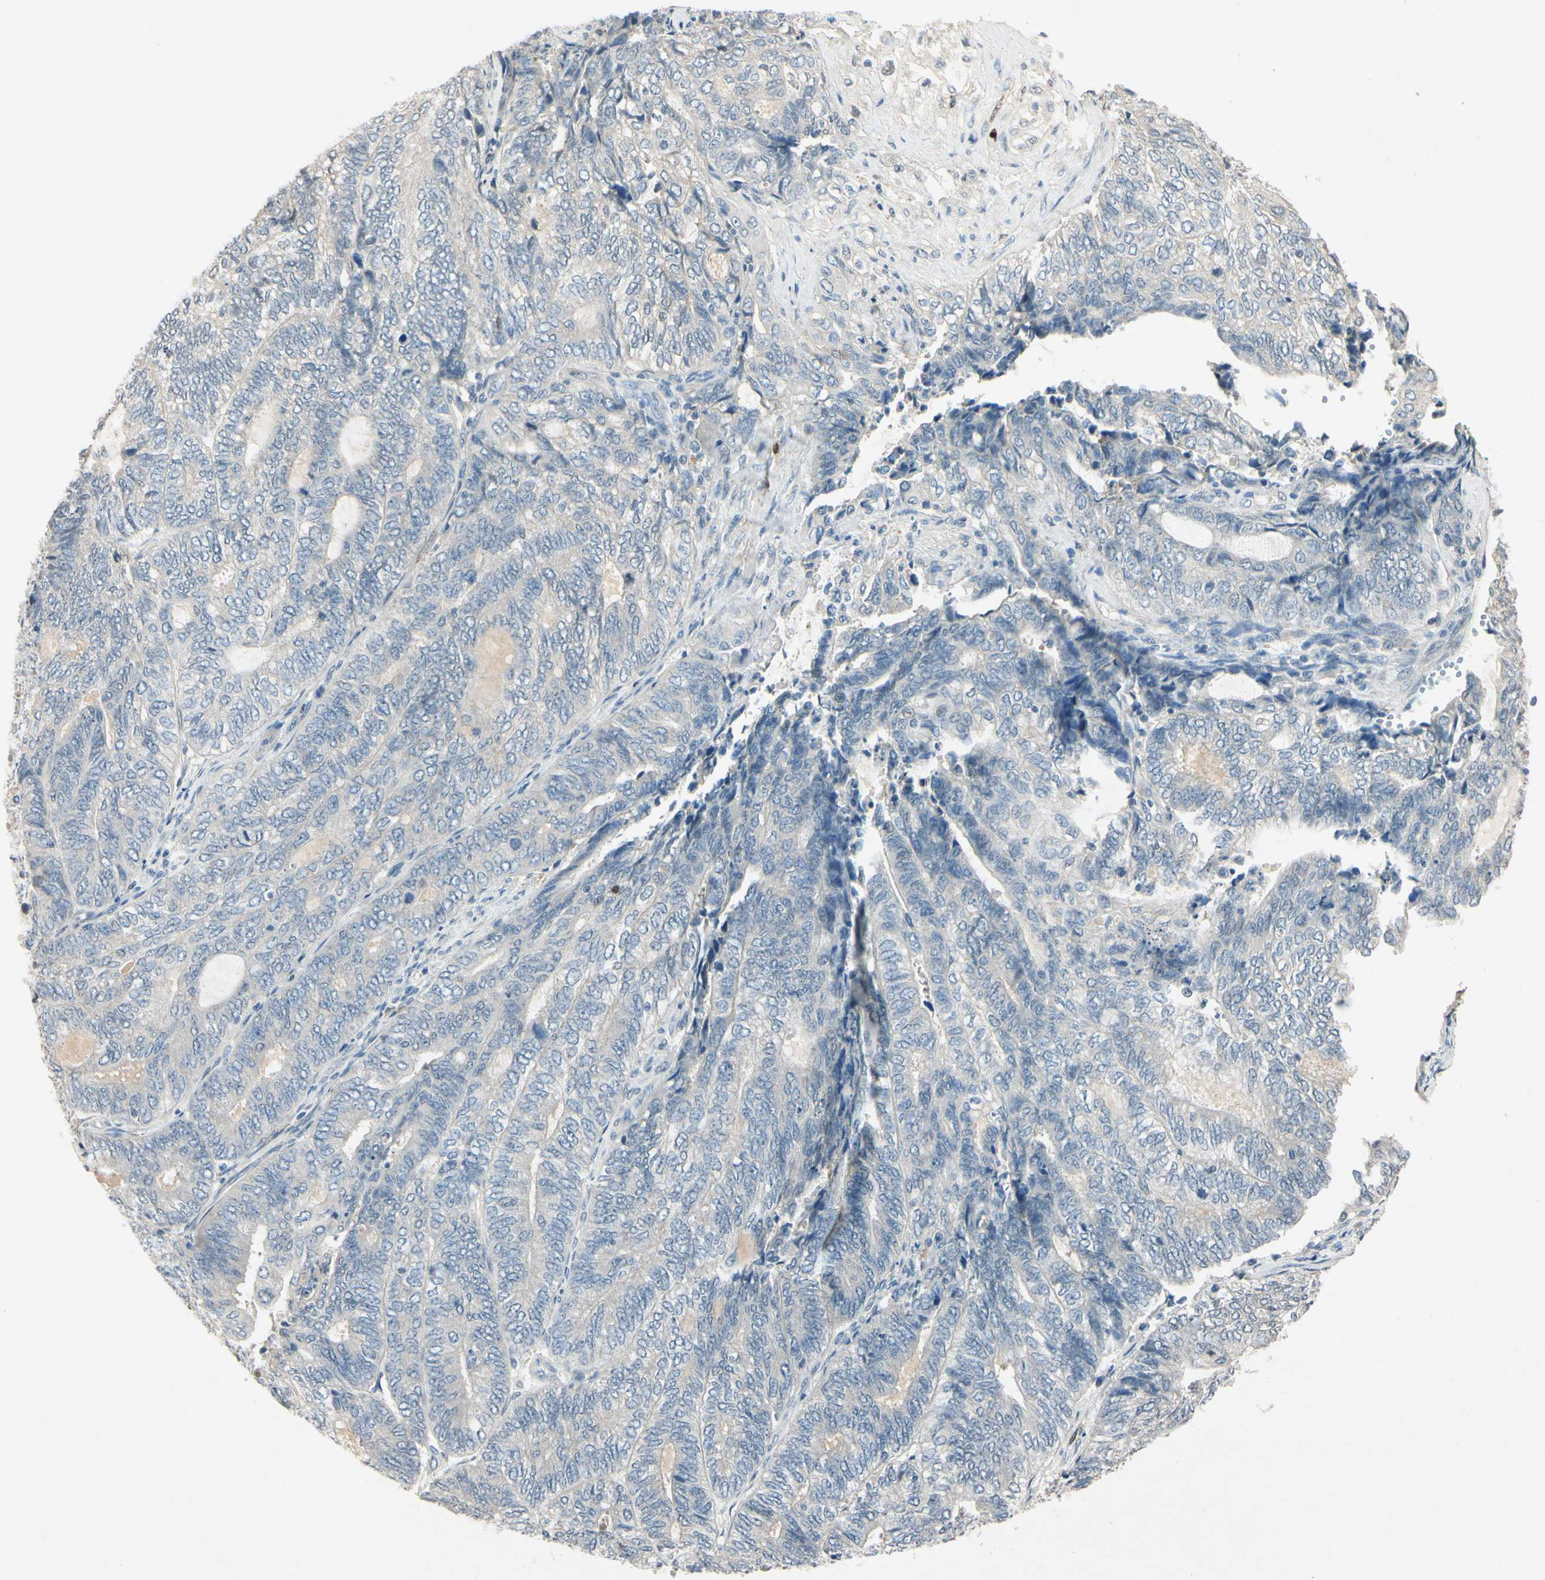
{"staining": {"intensity": "negative", "quantity": "none", "location": "none"}, "tissue": "endometrial cancer", "cell_type": "Tumor cells", "image_type": "cancer", "snomed": [{"axis": "morphology", "description": "Adenocarcinoma, NOS"}, {"axis": "topography", "description": "Uterus"}, {"axis": "topography", "description": "Endometrium"}], "caption": "Tumor cells show no significant expression in adenocarcinoma (endometrial).", "gene": "HSPA1B", "patient": {"sex": "female", "age": 70}}